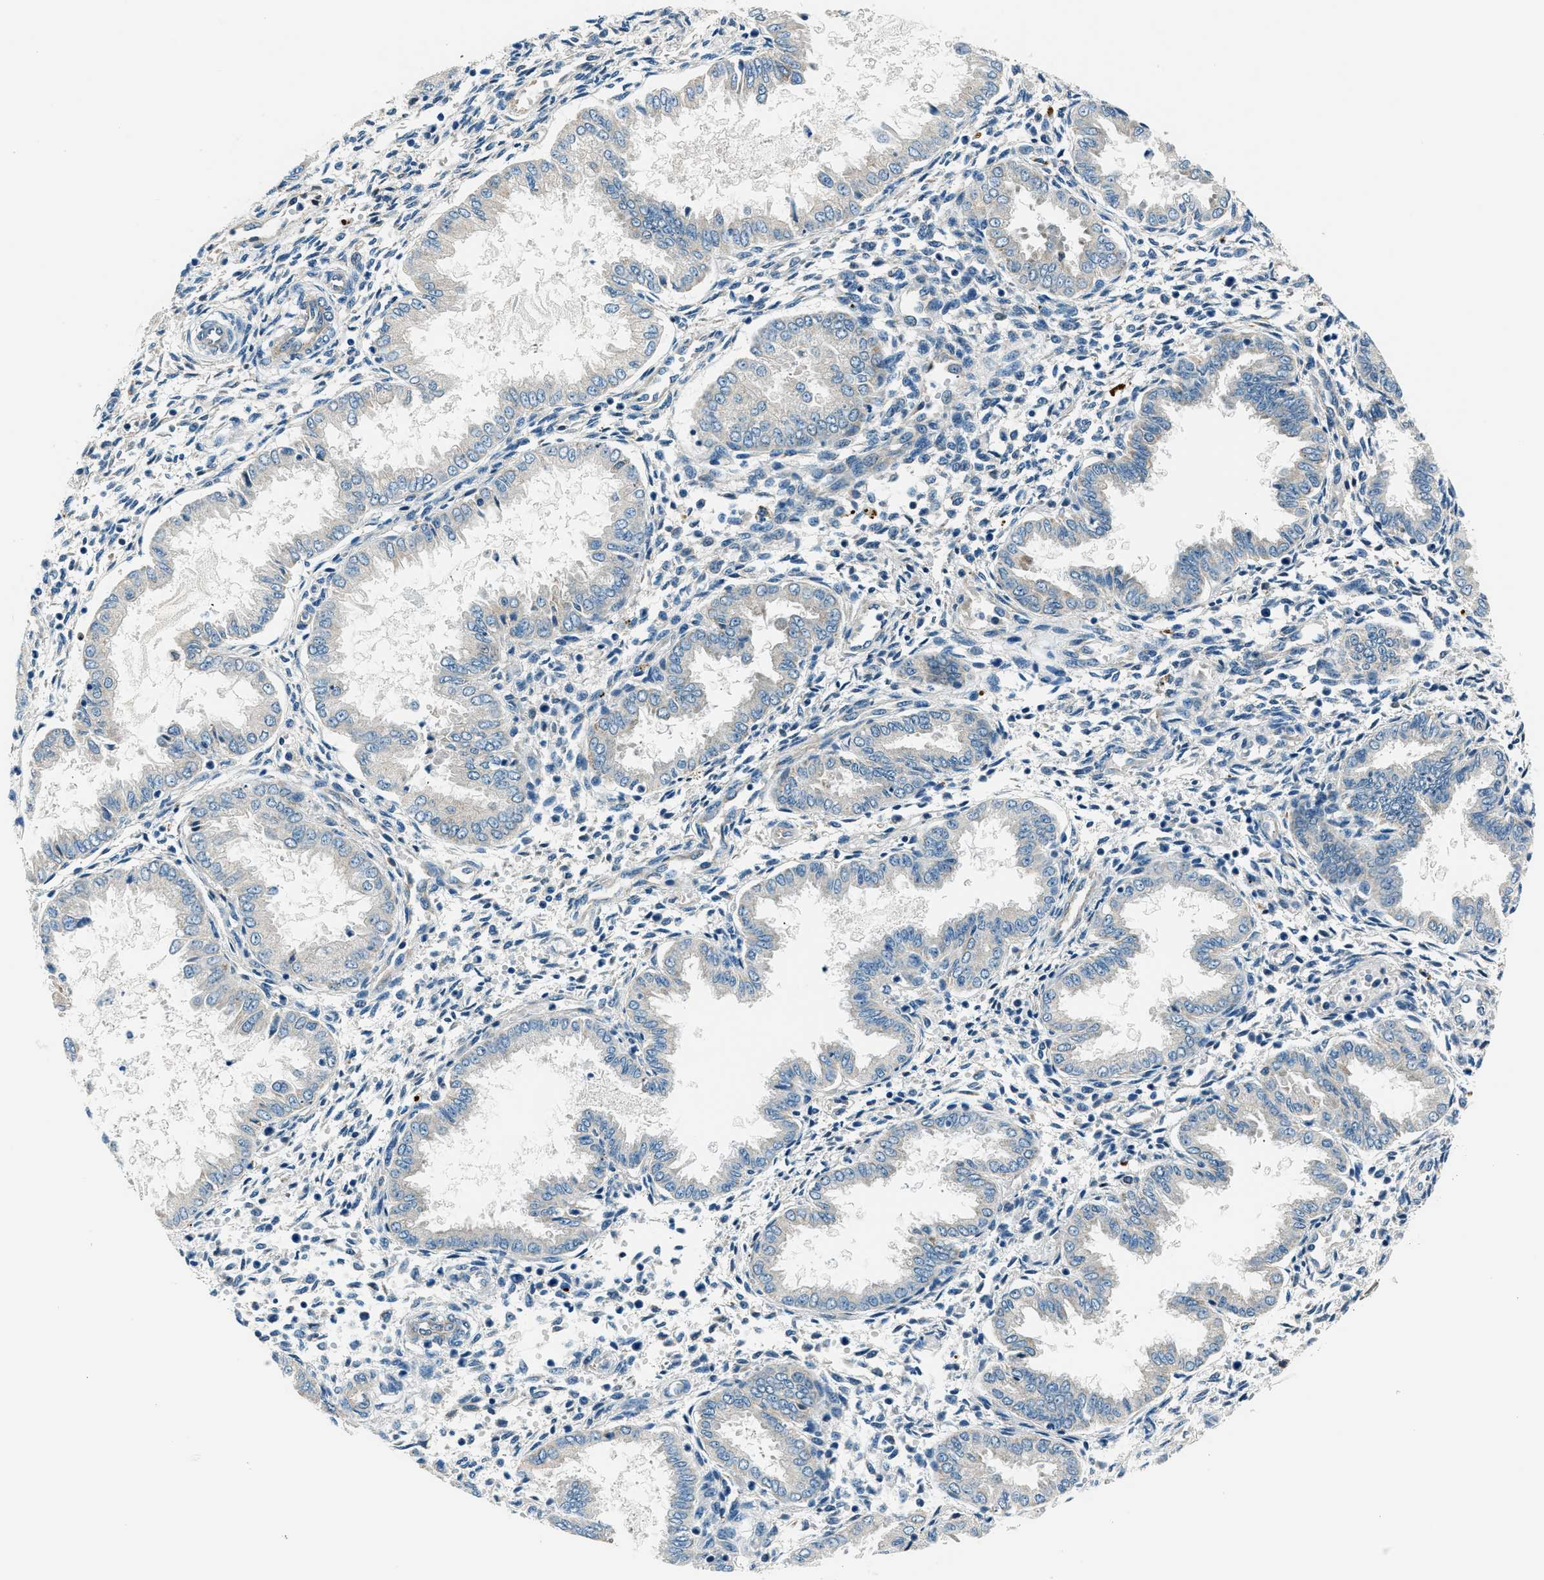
{"staining": {"intensity": "negative", "quantity": "none", "location": "none"}, "tissue": "endometrium", "cell_type": "Cells in endometrial stroma", "image_type": "normal", "snomed": [{"axis": "morphology", "description": "Normal tissue, NOS"}, {"axis": "topography", "description": "Endometrium"}], "caption": "DAB (3,3'-diaminobenzidine) immunohistochemical staining of benign human endometrium demonstrates no significant positivity in cells in endometrial stroma.", "gene": "SLC19A2", "patient": {"sex": "female", "age": 33}}